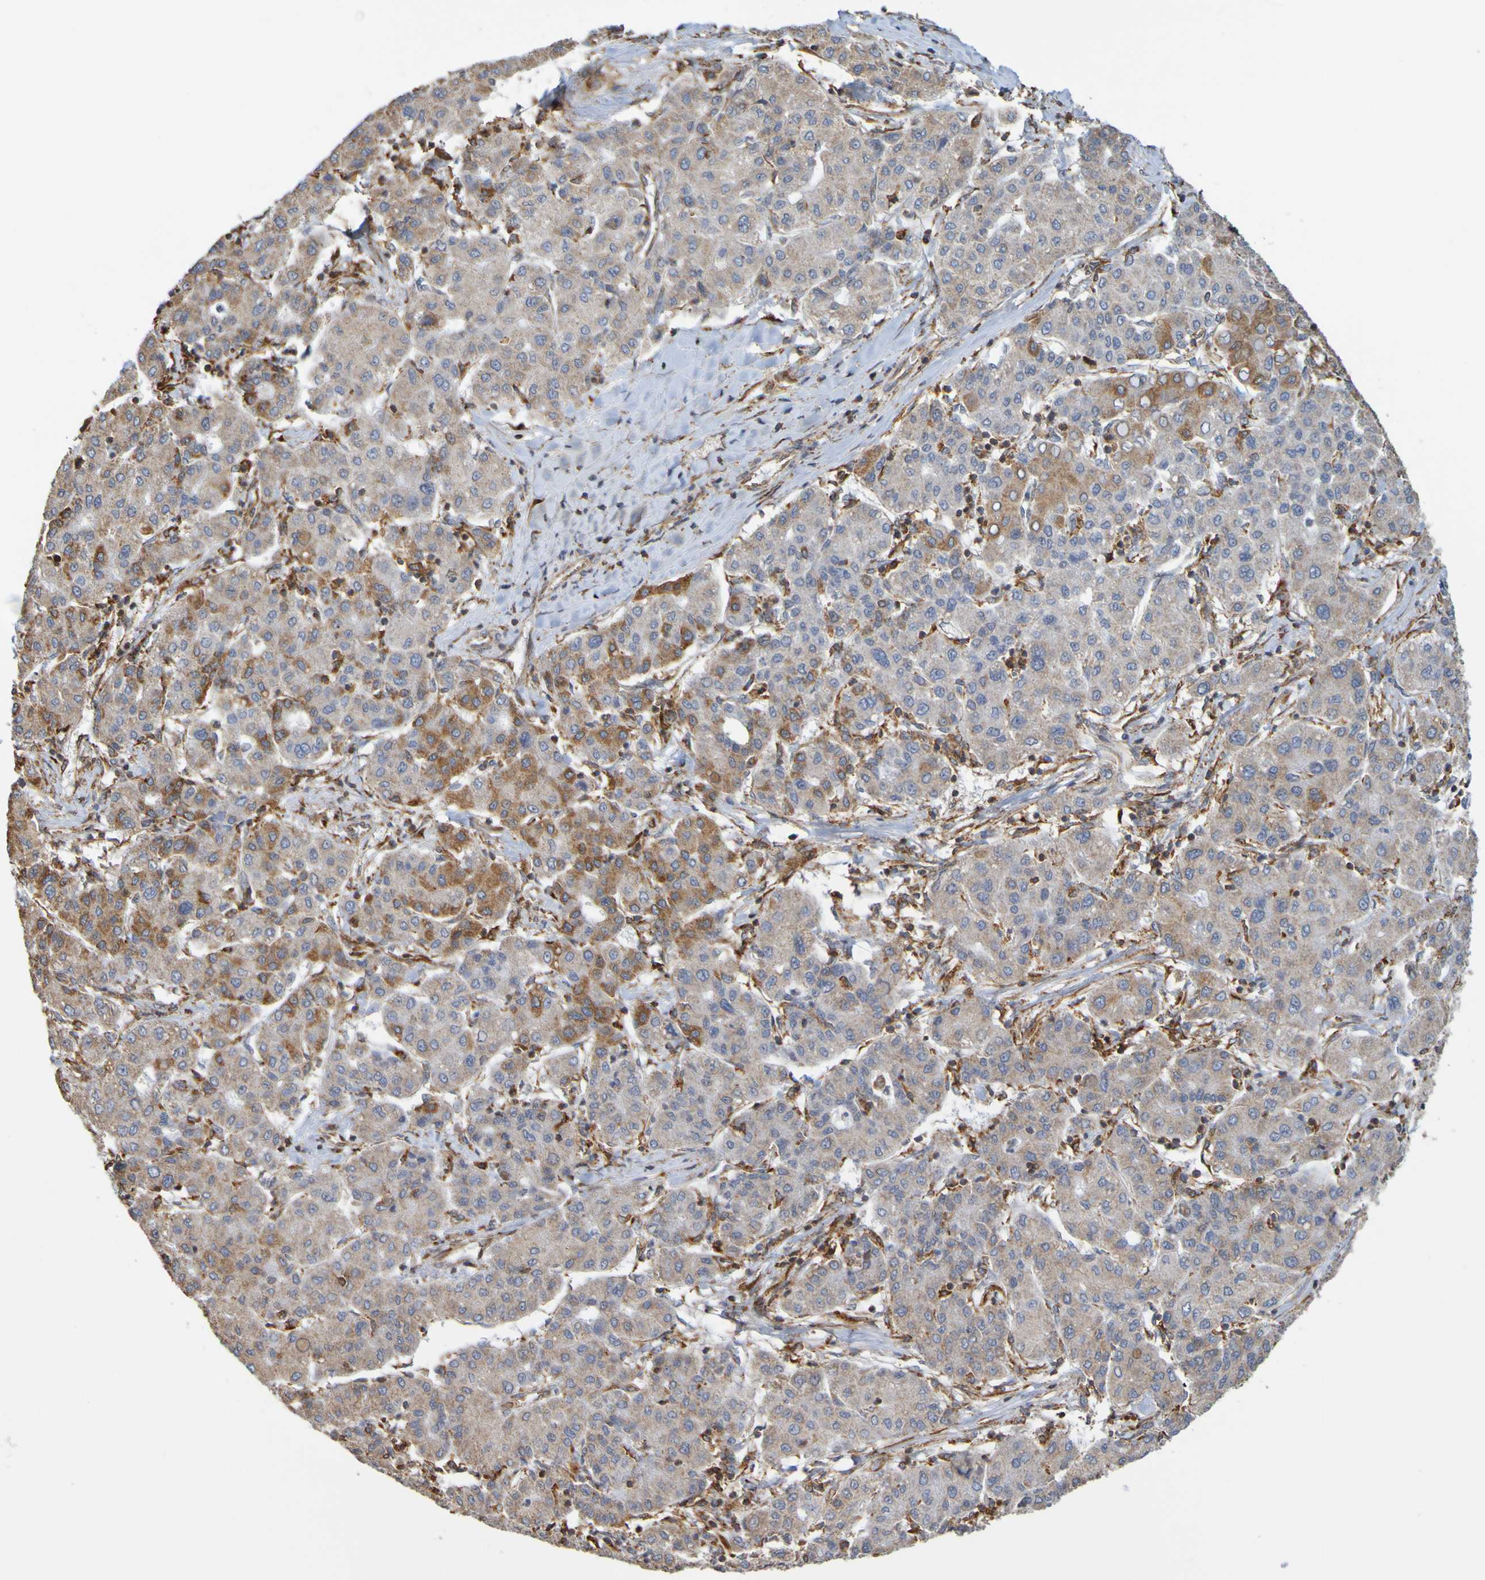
{"staining": {"intensity": "moderate", "quantity": "<25%", "location": "cytoplasmic/membranous"}, "tissue": "liver cancer", "cell_type": "Tumor cells", "image_type": "cancer", "snomed": [{"axis": "morphology", "description": "Carcinoma, Hepatocellular, NOS"}, {"axis": "topography", "description": "Liver"}], "caption": "Liver hepatocellular carcinoma tissue exhibits moderate cytoplasmic/membranous expression in about <25% of tumor cells, visualized by immunohistochemistry.", "gene": "PDIA3", "patient": {"sex": "male", "age": 65}}